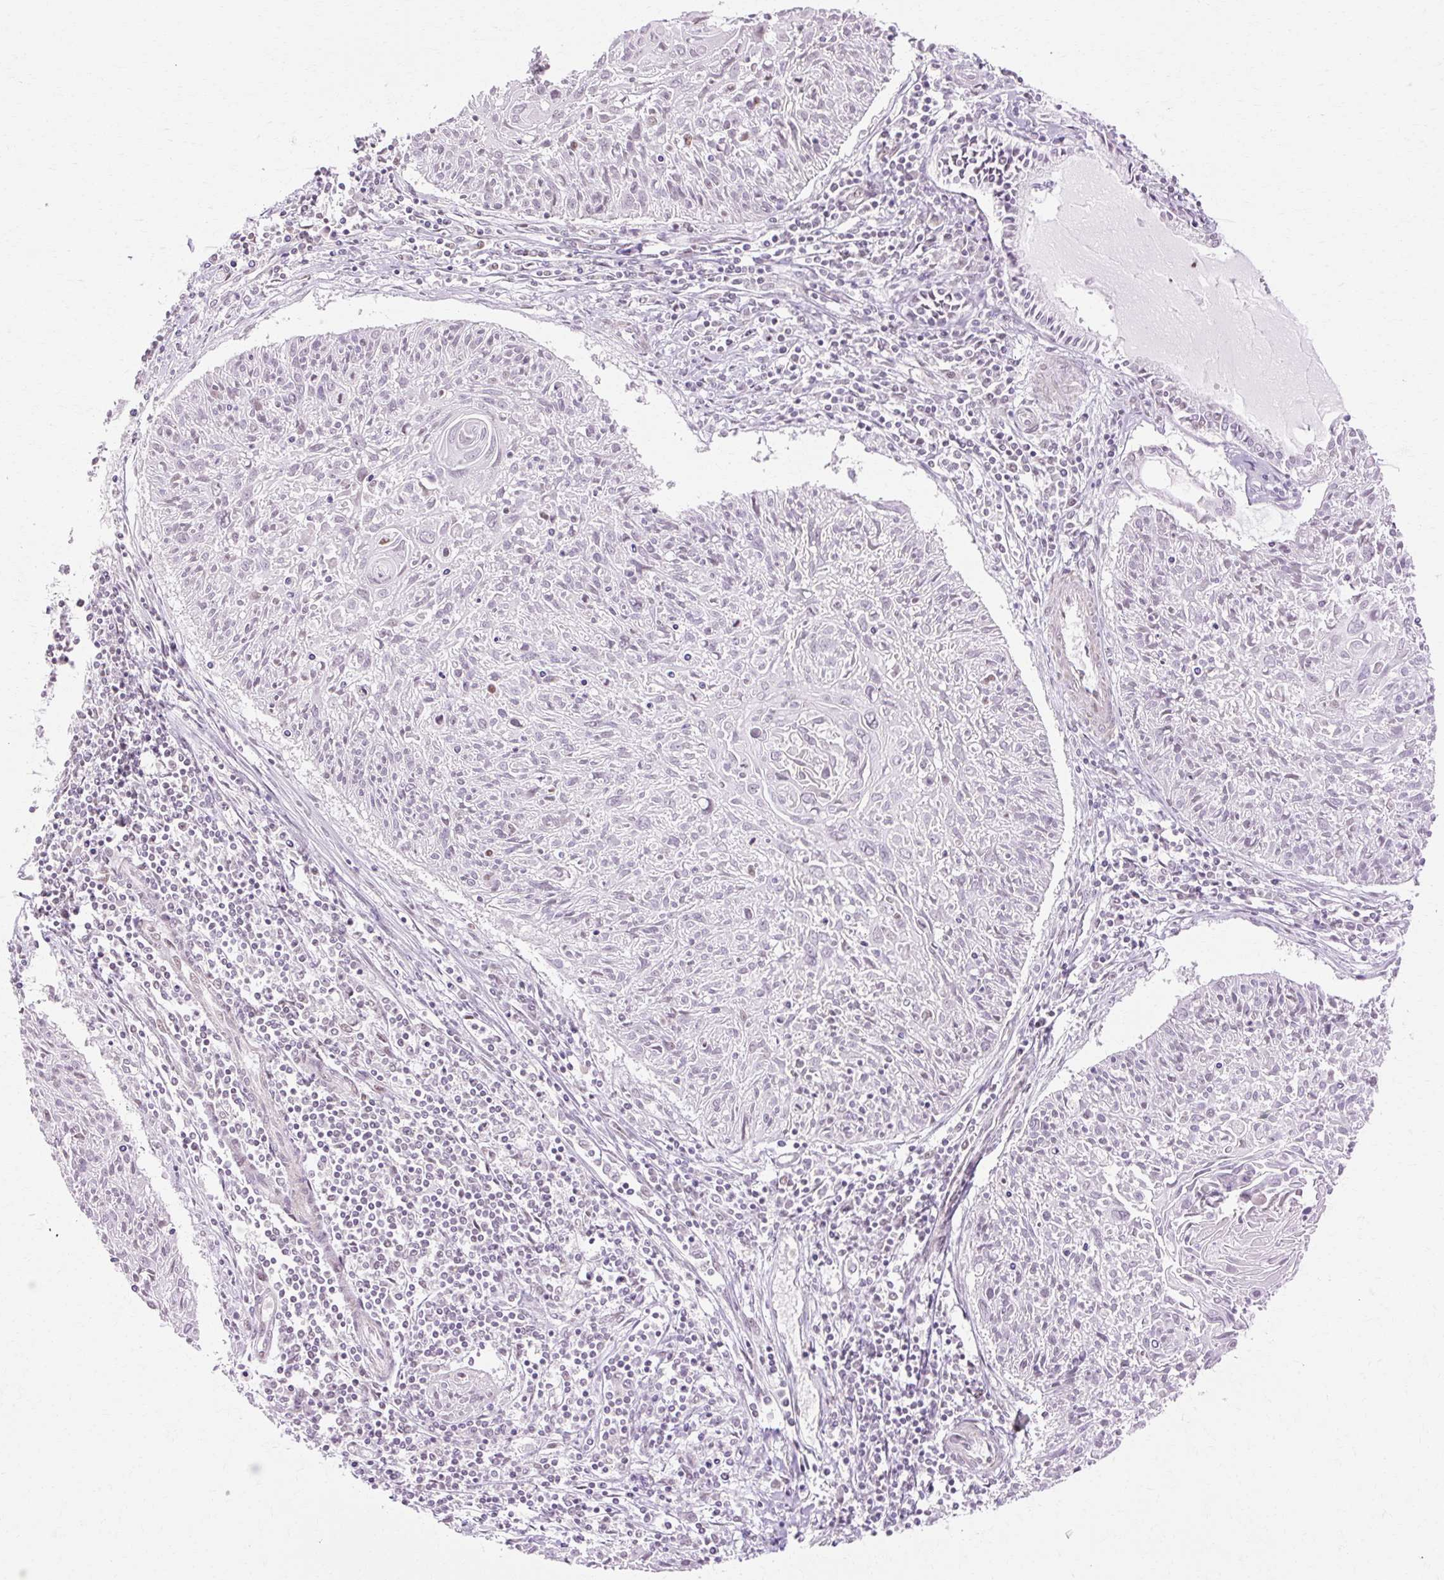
{"staining": {"intensity": "weak", "quantity": "<25%", "location": "nuclear"}, "tissue": "cervical cancer", "cell_type": "Tumor cells", "image_type": "cancer", "snomed": [{"axis": "morphology", "description": "Squamous cell carcinoma, NOS"}, {"axis": "topography", "description": "Cervix"}], "caption": "High power microscopy photomicrograph of an IHC histopathology image of cervical cancer, revealing no significant staining in tumor cells.", "gene": "C3orf49", "patient": {"sex": "female", "age": 51}}